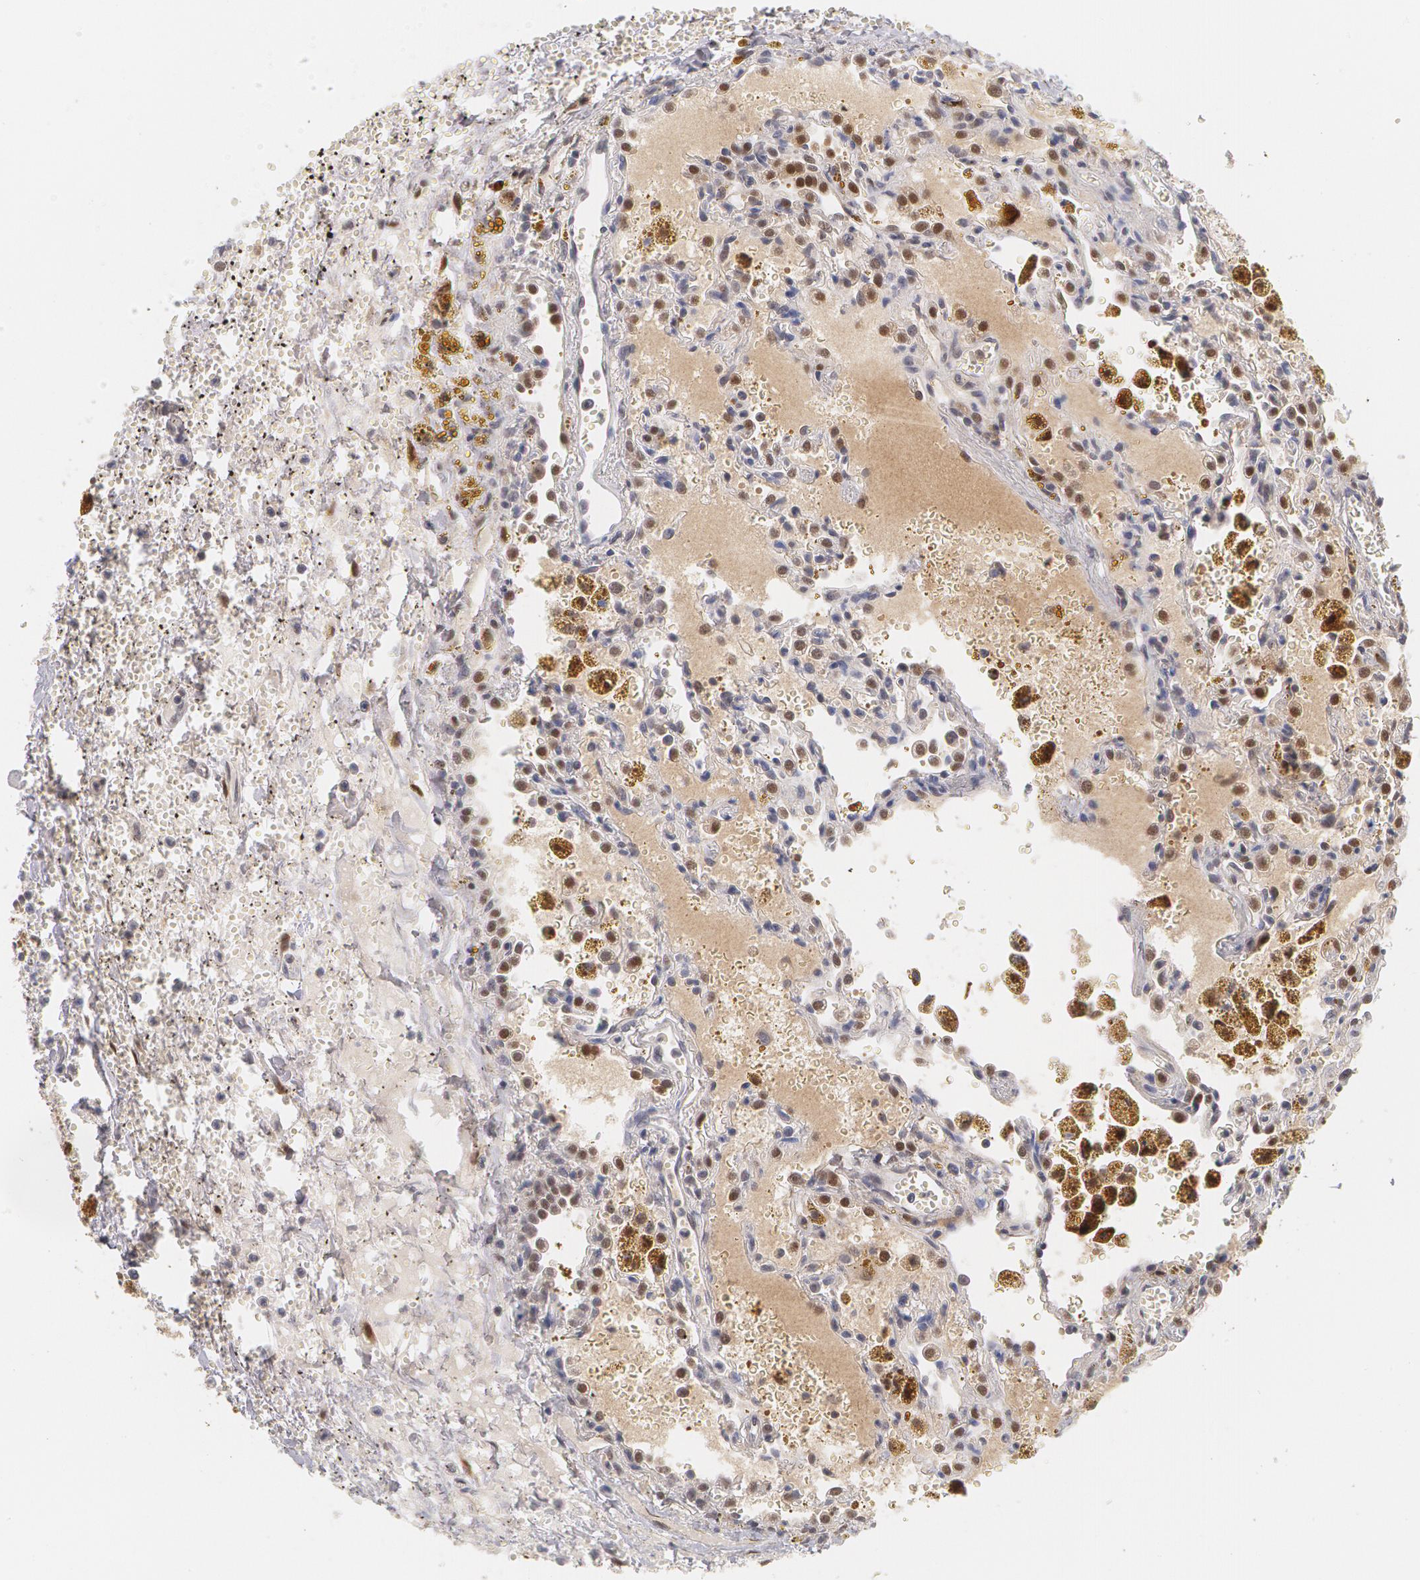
{"staining": {"intensity": "negative", "quantity": "none", "location": "none"}, "tissue": "carcinoid", "cell_type": "Tumor cells", "image_type": "cancer", "snomed": [{"axis": "morphology", "description": "Carcinoid, malignant, NOS"}, {"axis": "topography", "description": "Bronchus"}], "caption": "The micrograph demonstrates no significant expression in tumor cells of carcinoid.", "gene": "TXNRD1", "patient": {"sex": "male", "age": 55}}